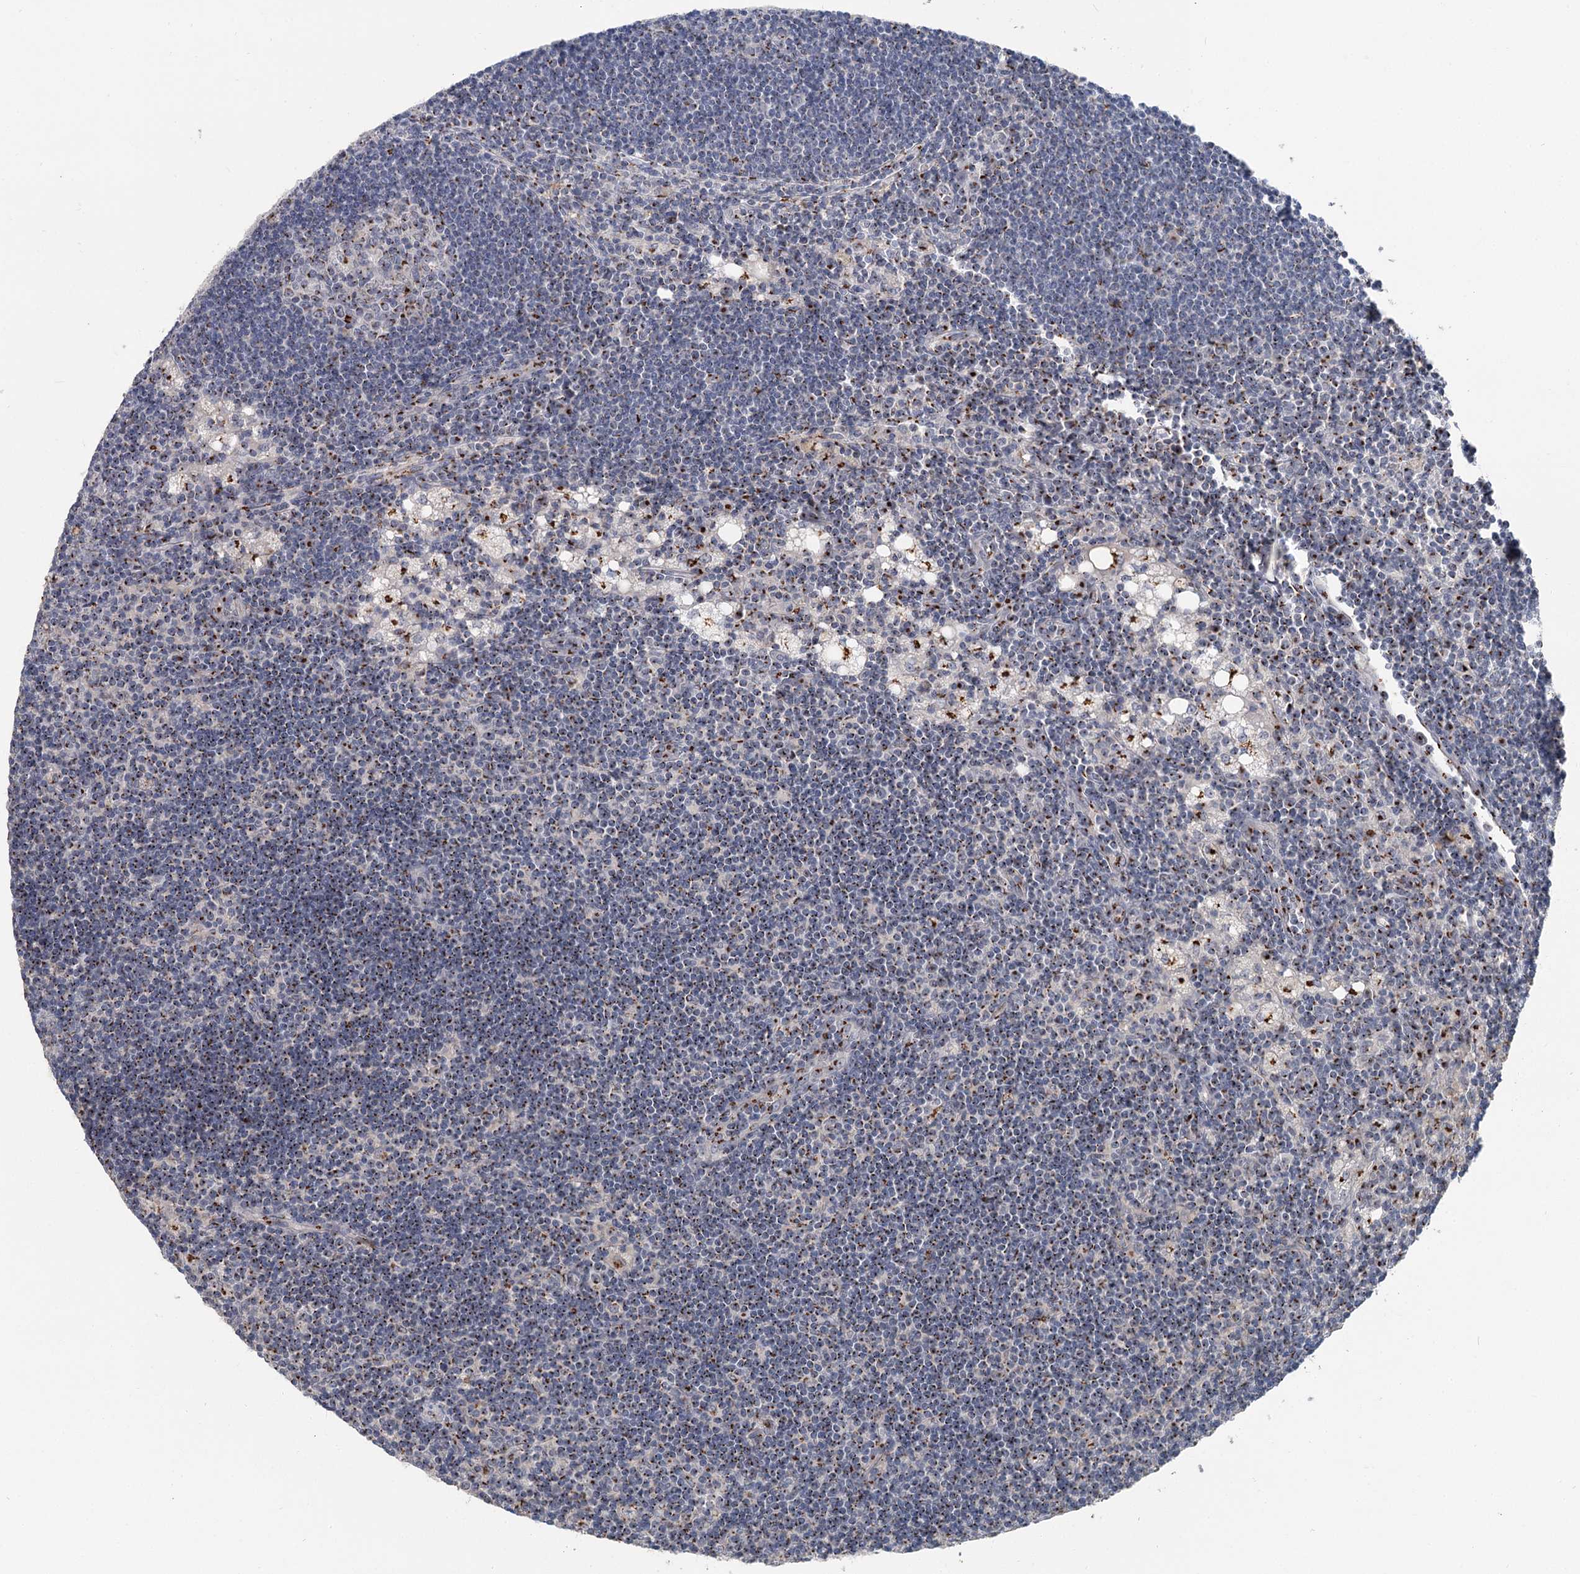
{"staining": {"intensity": "moderate", "quantity": "25%-75%", "location": "cytoplasmic/membranous"}, "tissue": "lymph node", "cell_type": "Germinal center cells", "image_type": "normal", "snomed": [{"axis": "morphology", "description": "Normal tissue, NOS"}, {"axis": "topography", "description": "Lymph node"}], "caption": "This photomicrograph displays immunohistochemistry staining of unremarkable human lymph node, with medium moderate cytoplasmic/membranous staining in about 25%-75% of germinal center cells.", "gene": "ITIH5", "patient": {"sex": "male", "age": 24}}